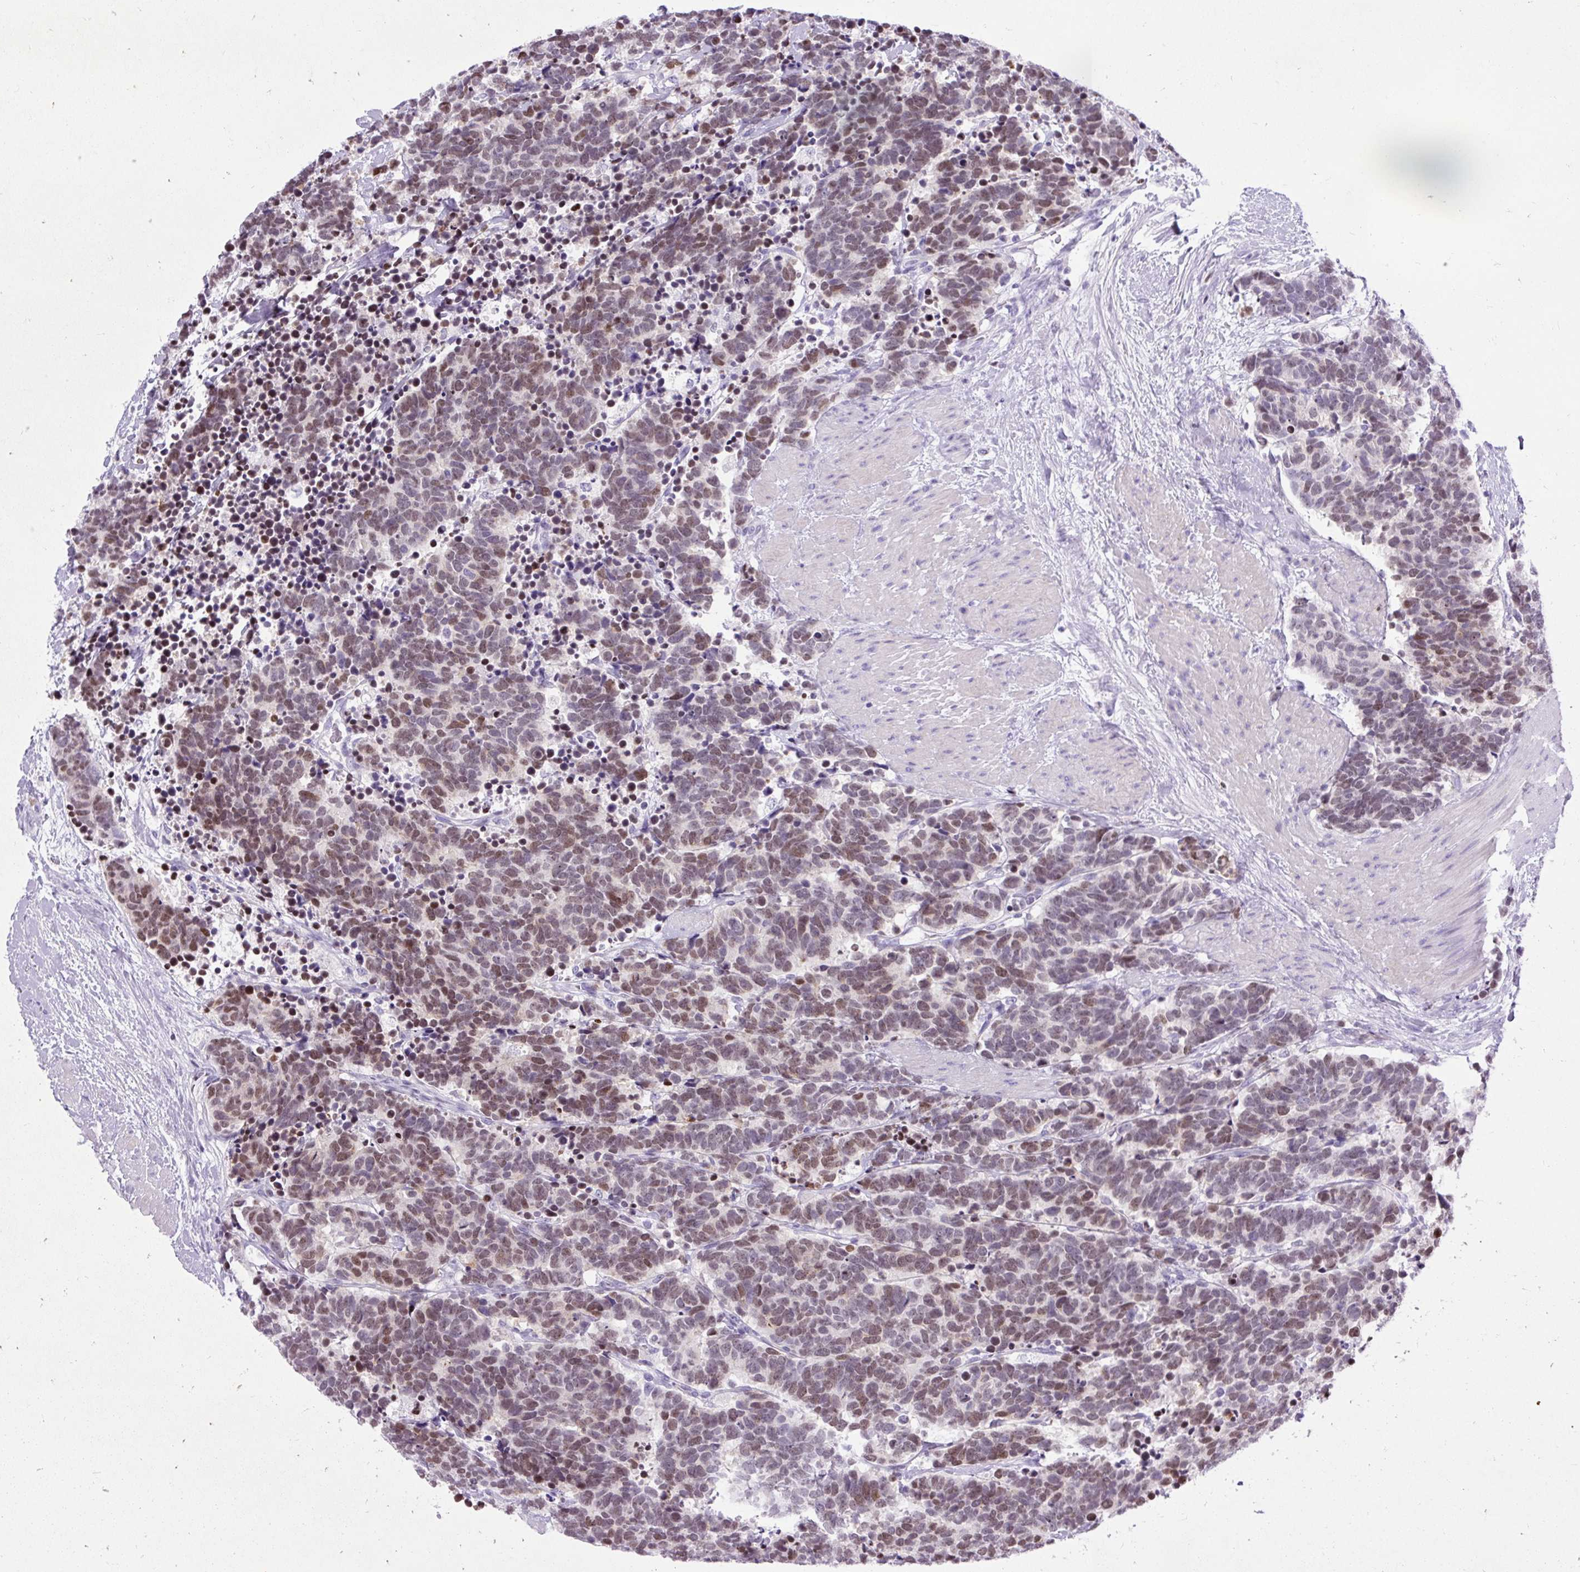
{"staining": {"intensity": "moderate", "quantity": ">75%", "location": "nuclear"}, "tissue": "carcinoid", "cell_type": "Tumor cells", "image_type": "cancer", "snomed": [{"axis": "morphology", "description": "Carcinoma, NOS"}, {"axis": "morphology", "description": "Carcinoid, malignant, NOS"}, {"axis": "topography", "description": "Prostate"}], "caption": "Immunohistochemistry (IHC) staining of carcinoma, which exhibits medium levels of moderate nuclear positivity in about >75% of tumor cells indicating moderate nuclear protein expression. The staining was performed using DAB (3,3'-diaminobenzidine) (brown) for protein detection and nuclei were counterstained in hematoxylin (blue).", "gene": "SPC24", "patient": {"sex": "male", "age": 57}}